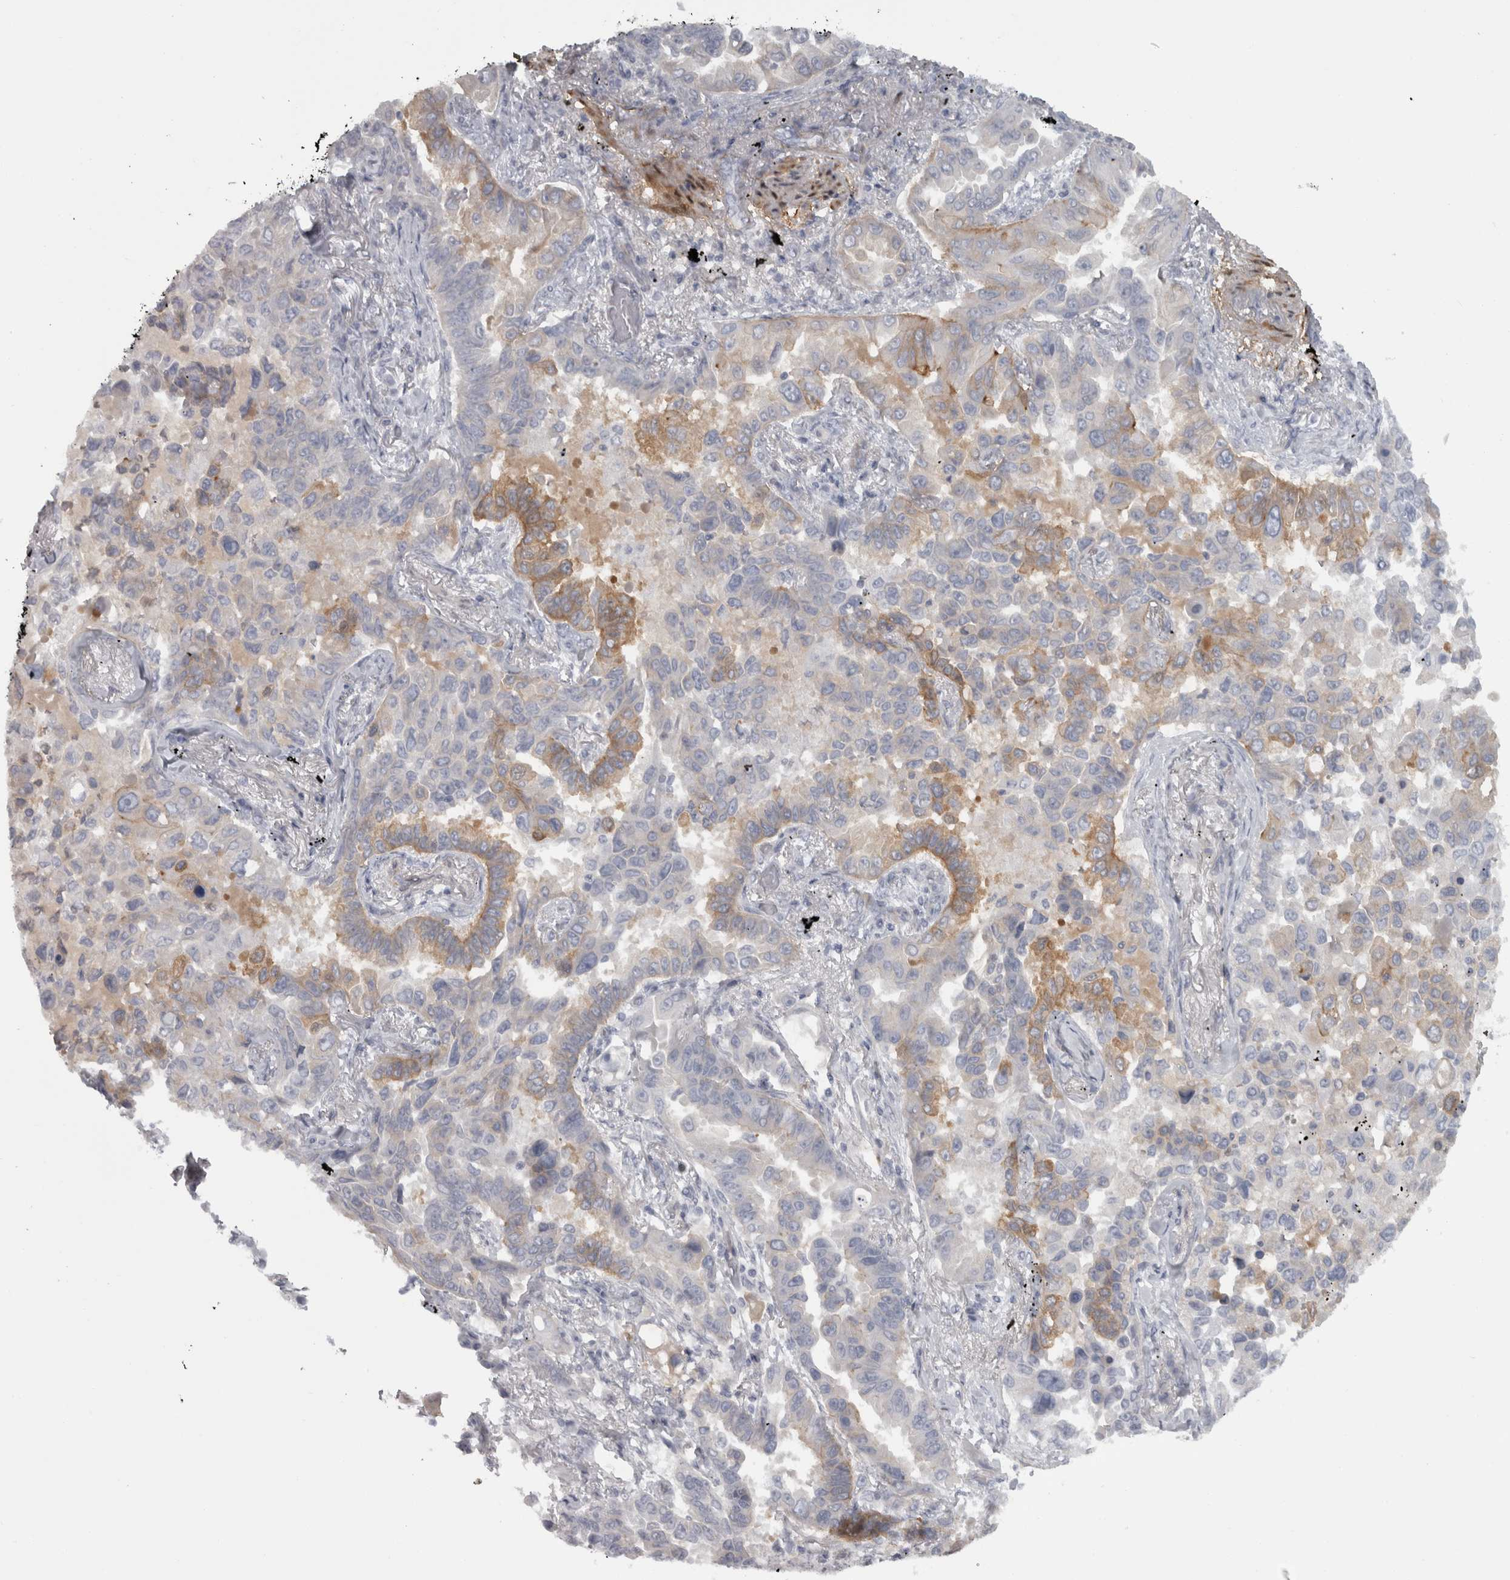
{"staining": {"intensity": "moderate", "quantity": "<25%", "location": "cytoplasmic/membranous"}, "tissue": "lung cancer", "cell_type": "Tumor cells", "image_type": "cancer", "snomed": [{"axis": "morphology", "description": "Adenocarcinoma, NOS"}, {"axis": "topography", "description": "Lung"}], "caption": "The image exhibits staining of lung cancer, revealing moderate cytoplasmic/membranous protein staining (brown color) within tumor cells.", "gene": "PPP1R12B", "patient": {"sex": "female", "age": 67}}